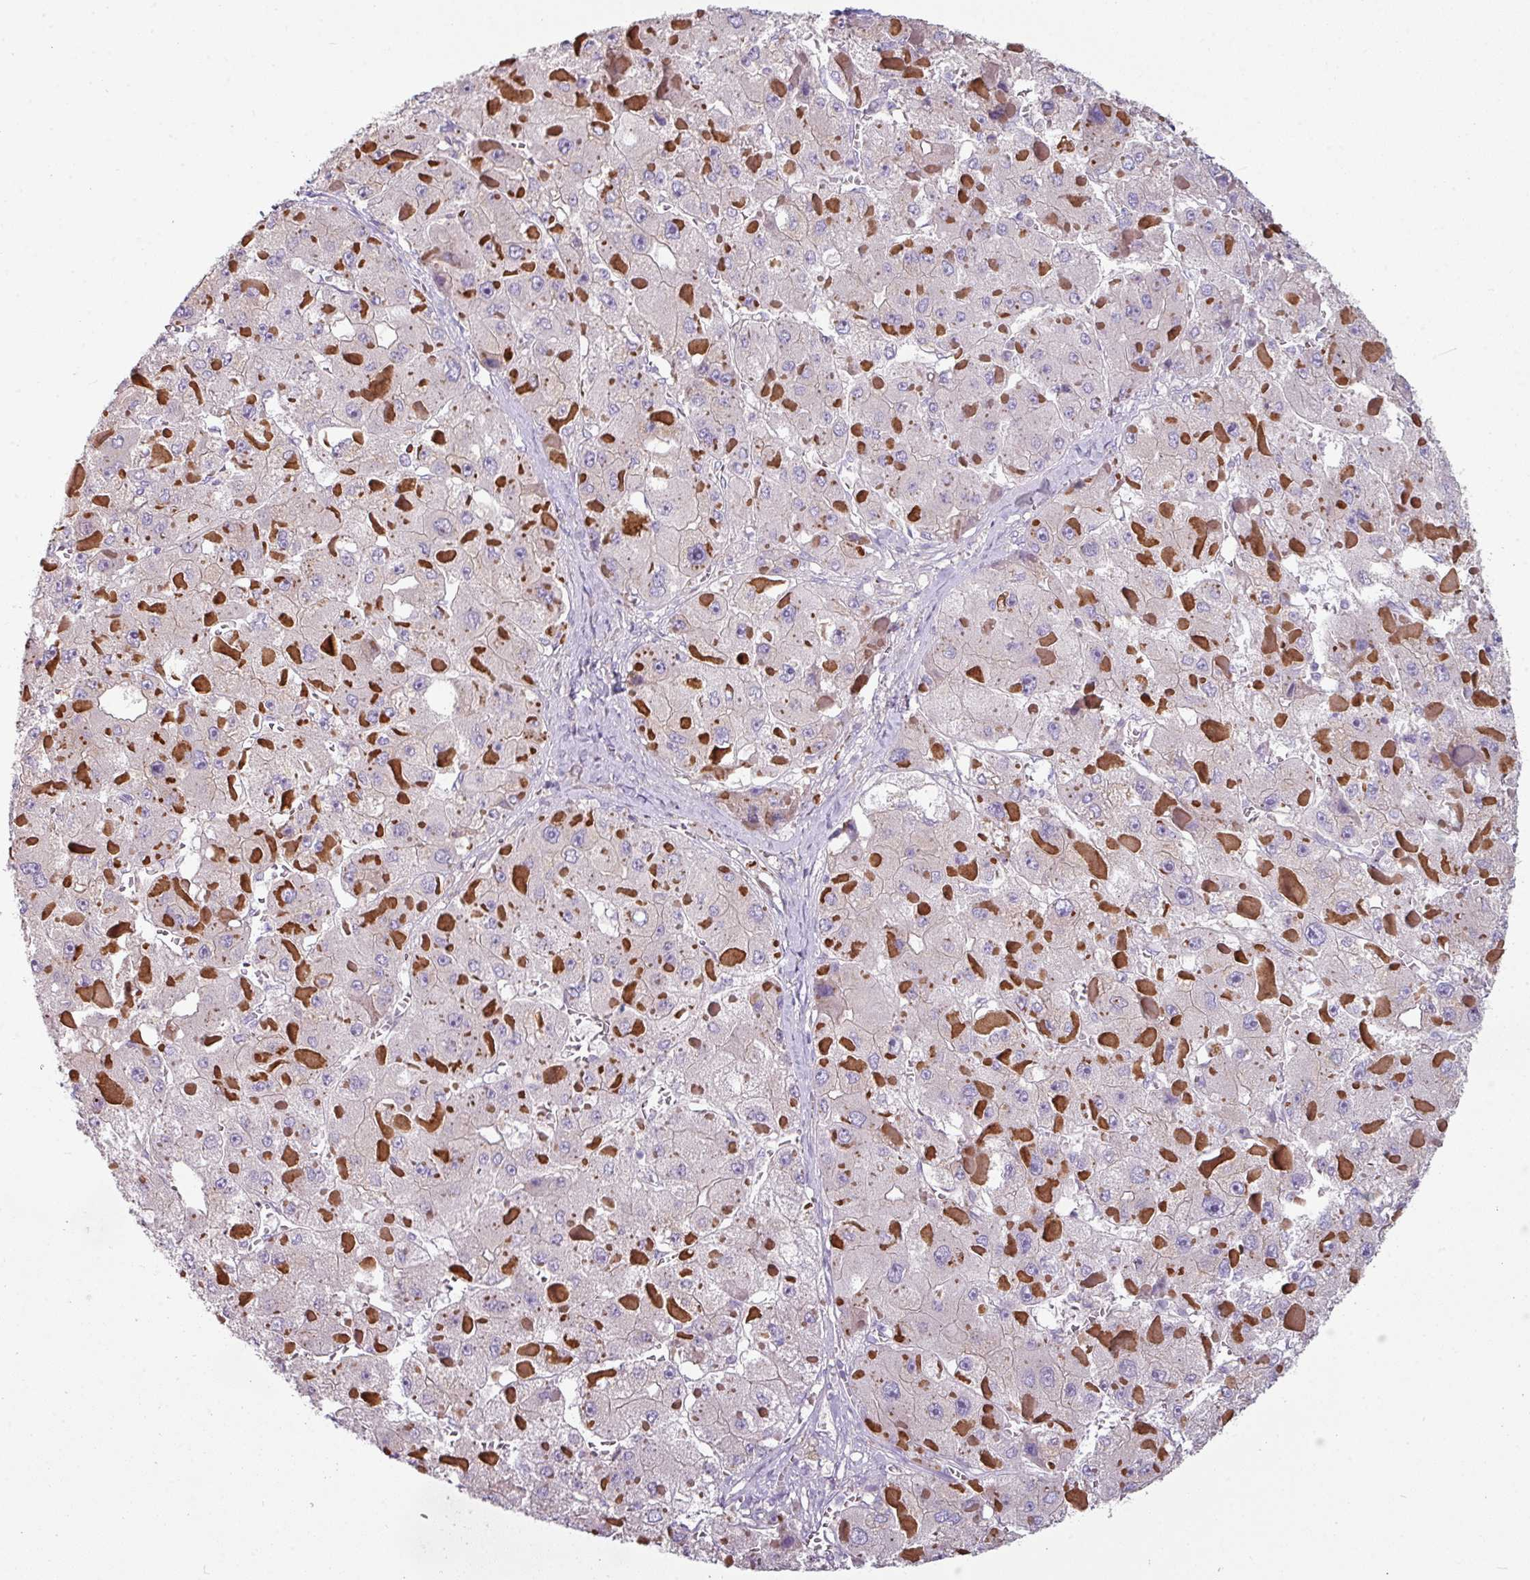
{"staining": {"intensity": "negative", "quantity": "none", "location": "none"}, "tissue": "liver cancer", "cell_type": "Tumor cells", "image_type": "cancer", "snomed": [{"axis": "morphology", "description": "Carcinoma, Hepatocellular, NOS"}, {"axis": "topography", "description": "Liver"}], "caption": "Immunohistochemistry image of neoplastic tissue: human liver cancer (hepatocellular carcinoma) stained with DAB exhibits no significant protein positivity in tumor cells.", "gene": "LRRC9", "patient": {"sex": "female", "age": 73}}